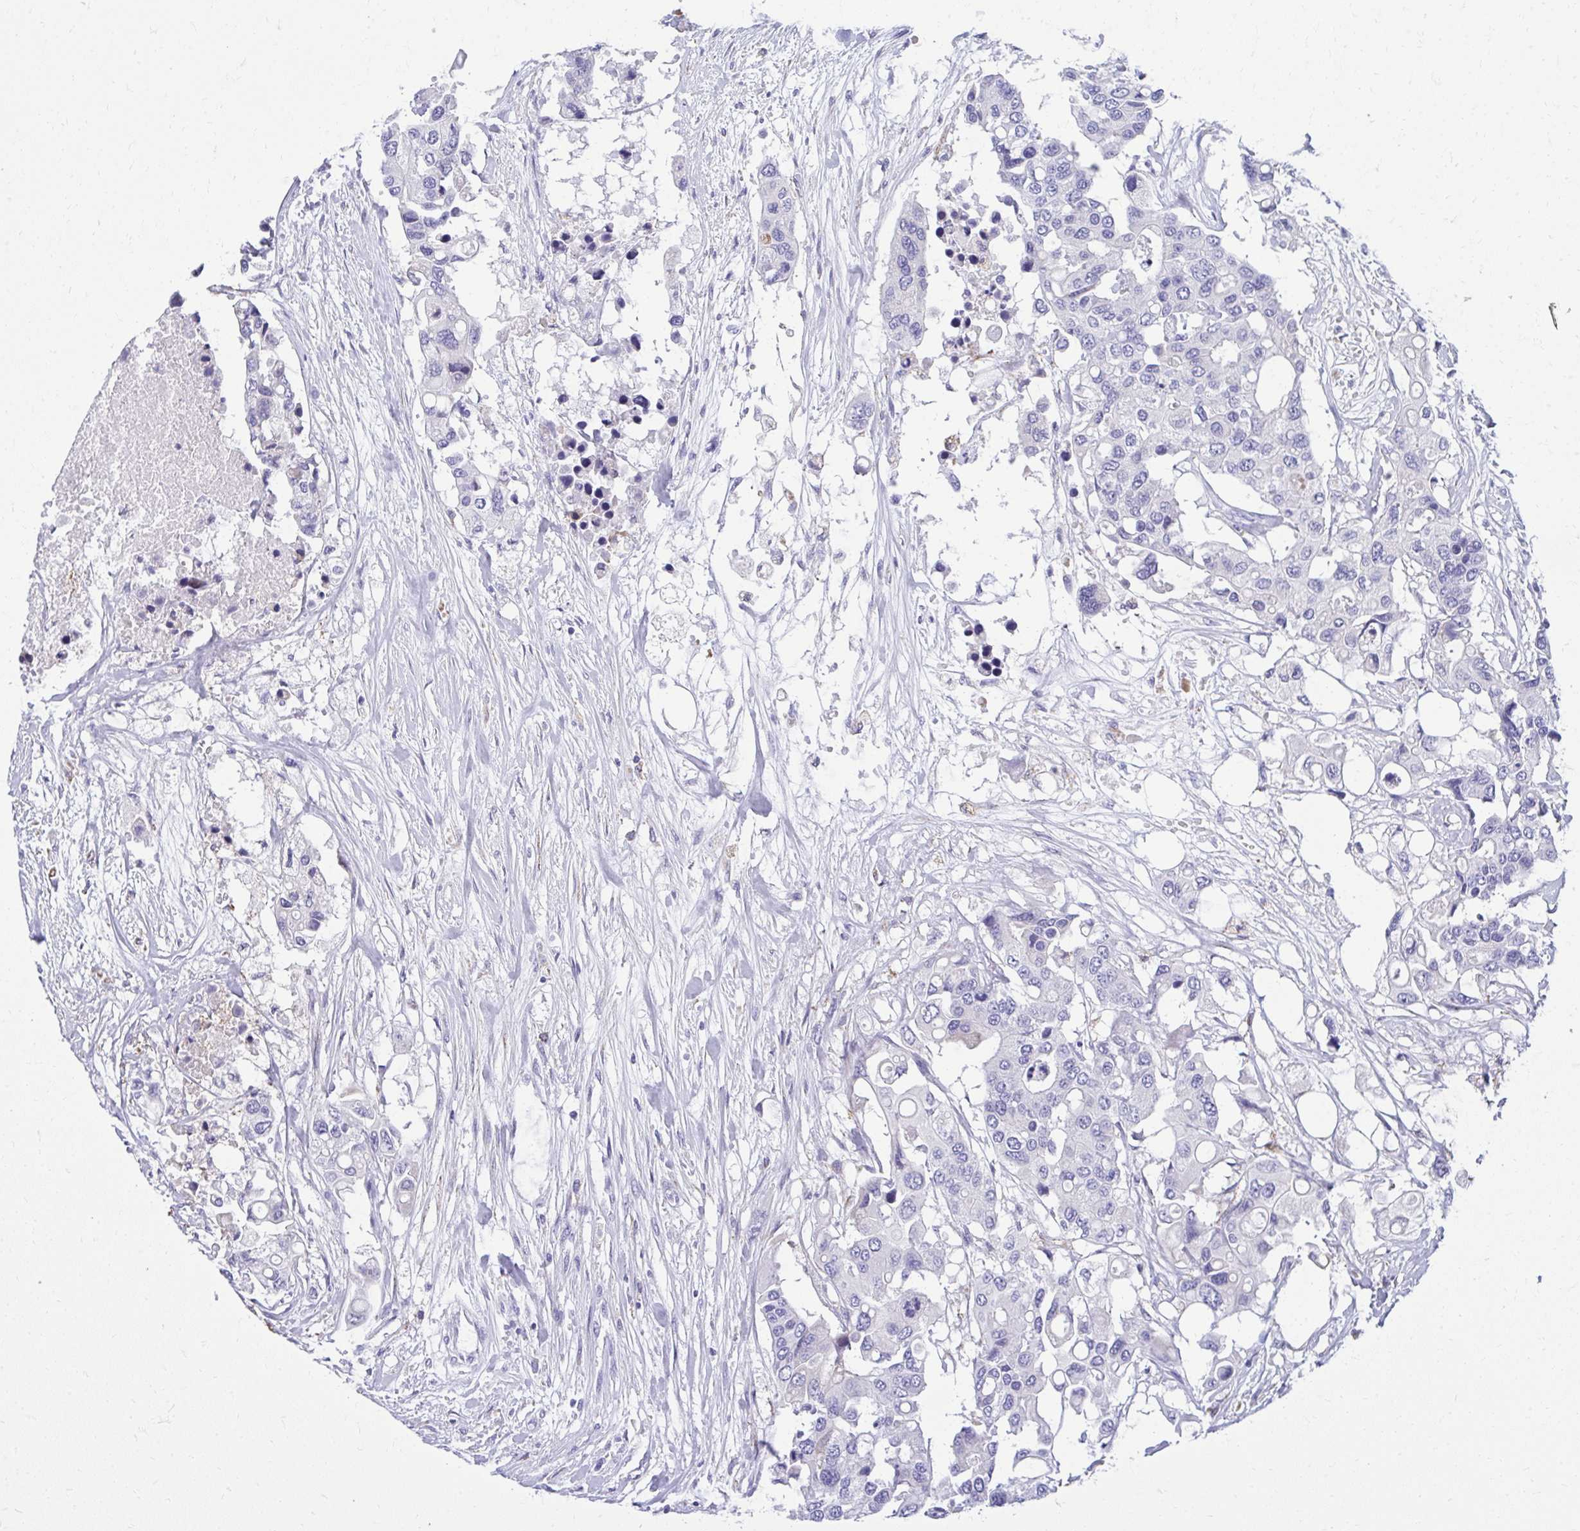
{"staining": {"intensity": "negative", "quantity": "none", "location": "none"}, "tissue": "colorectal cancer", "cell_type": "Tumor cells", "image_type": "cancer", "snomed": [{"axis": "morphology", "description": "Adenocarcinoma, NOS"}, {"axis": "topography", "description": "Colon"}], "caption": "IHC of colorectal cancer shows no staining in tumor cells.", "gene": "AIG1", "patient": {"sex": "male", "age": 77}}